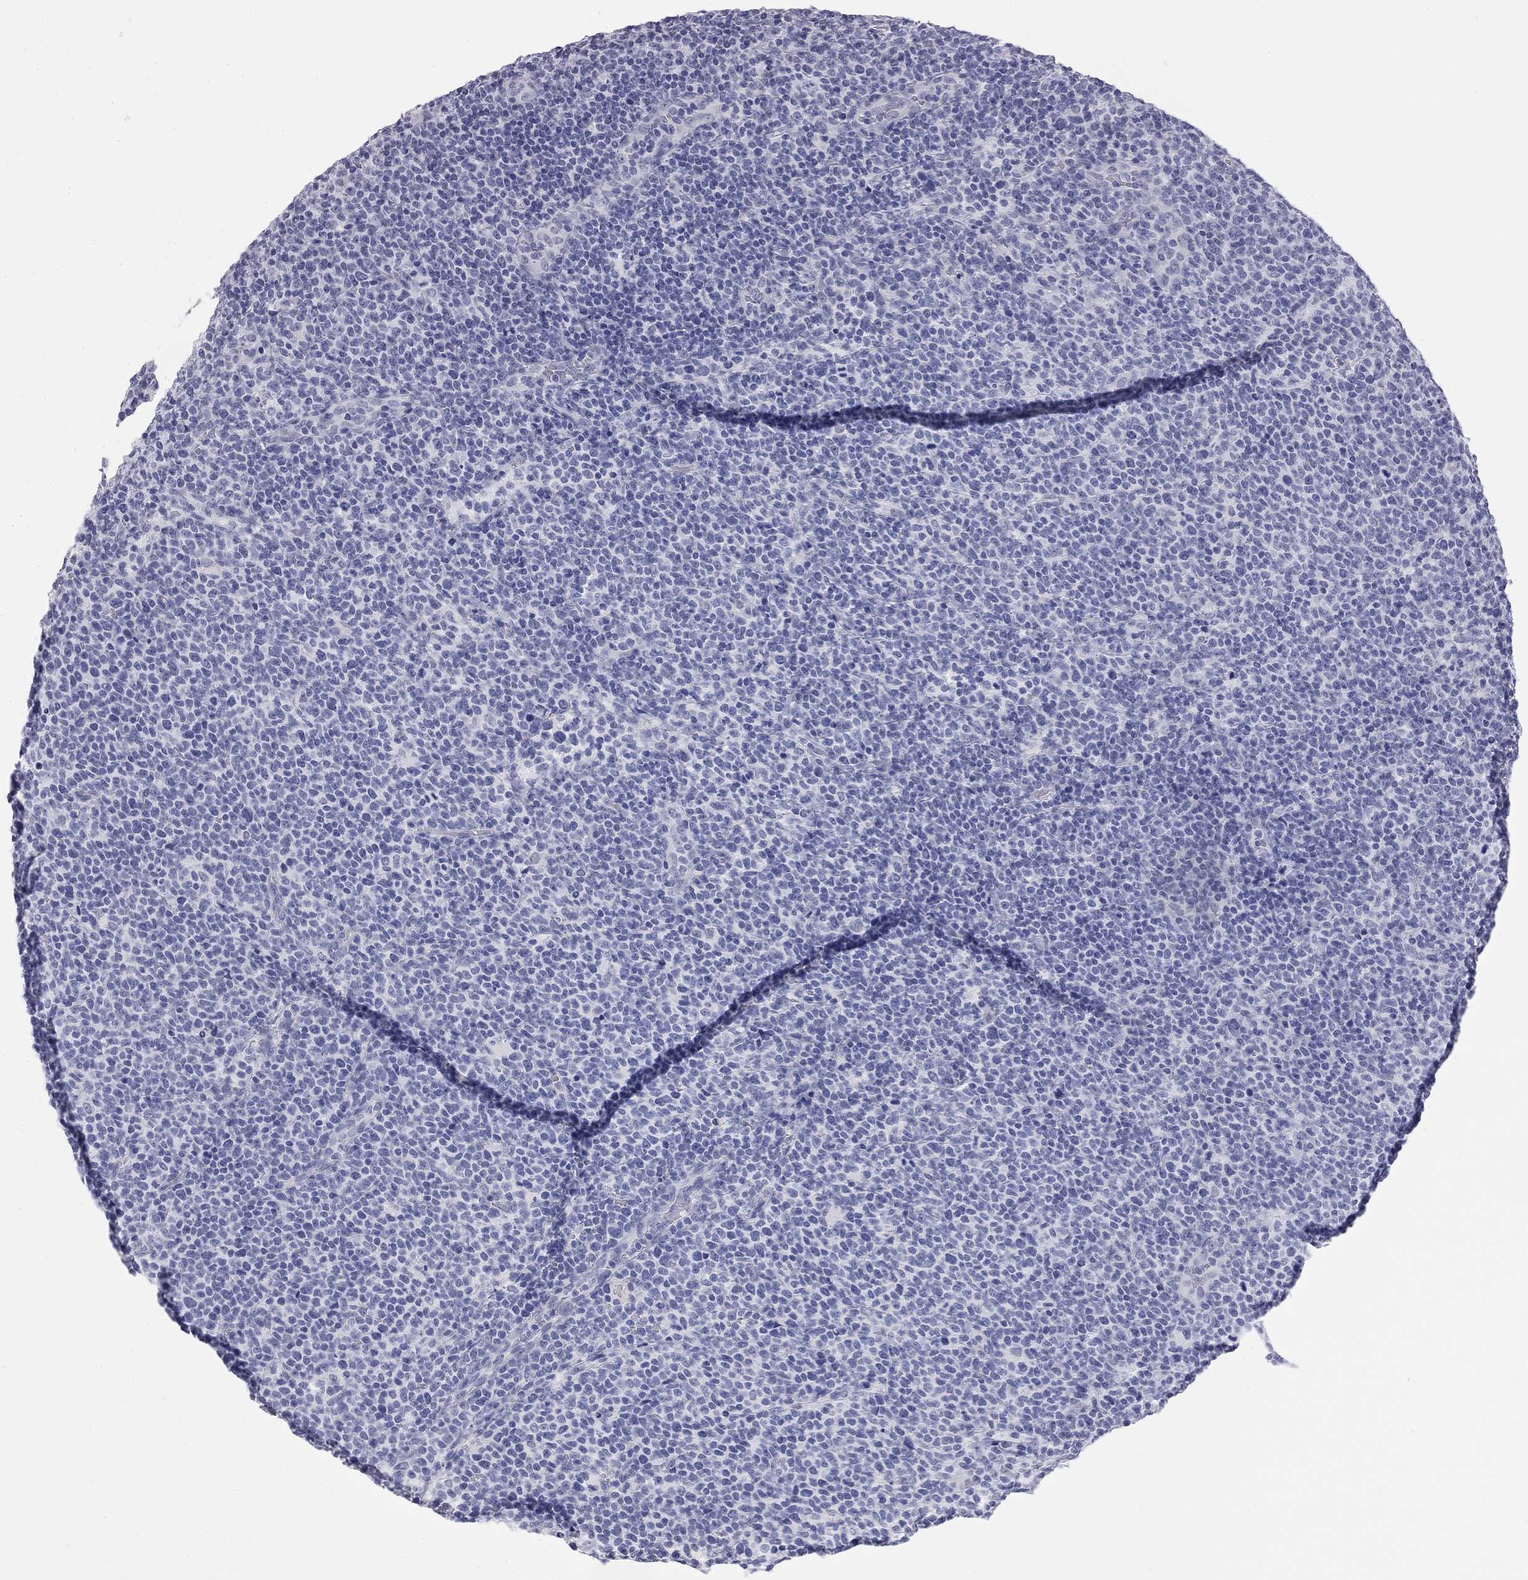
{"staining": {"intensity": "negative", "quantity": "none", "location": "none"}, "tissue": "lymphoma", "cell_type": "Tumor cells", "image_type": "cancer", "snomed": [{"axis": "morphology", "description": "Malignant lymphoma, non-Hodgkin's type, High grade"}, {"axis": "topography", "description": "Lymph node"}], "caption": "Immunohistochemistry histopathology image of lymphoma stained for a protein (brown), which reveals no positivity in tumor cells. (Stains: DAB (3,3'-diaminobenzidine) immunohistochemistry (IHC) with hematoxylin counter stain, Microscopy: brightfield microscopy at high magnification).", "gene": "AK8", "patient": {"sex": "male", "age": 61}}